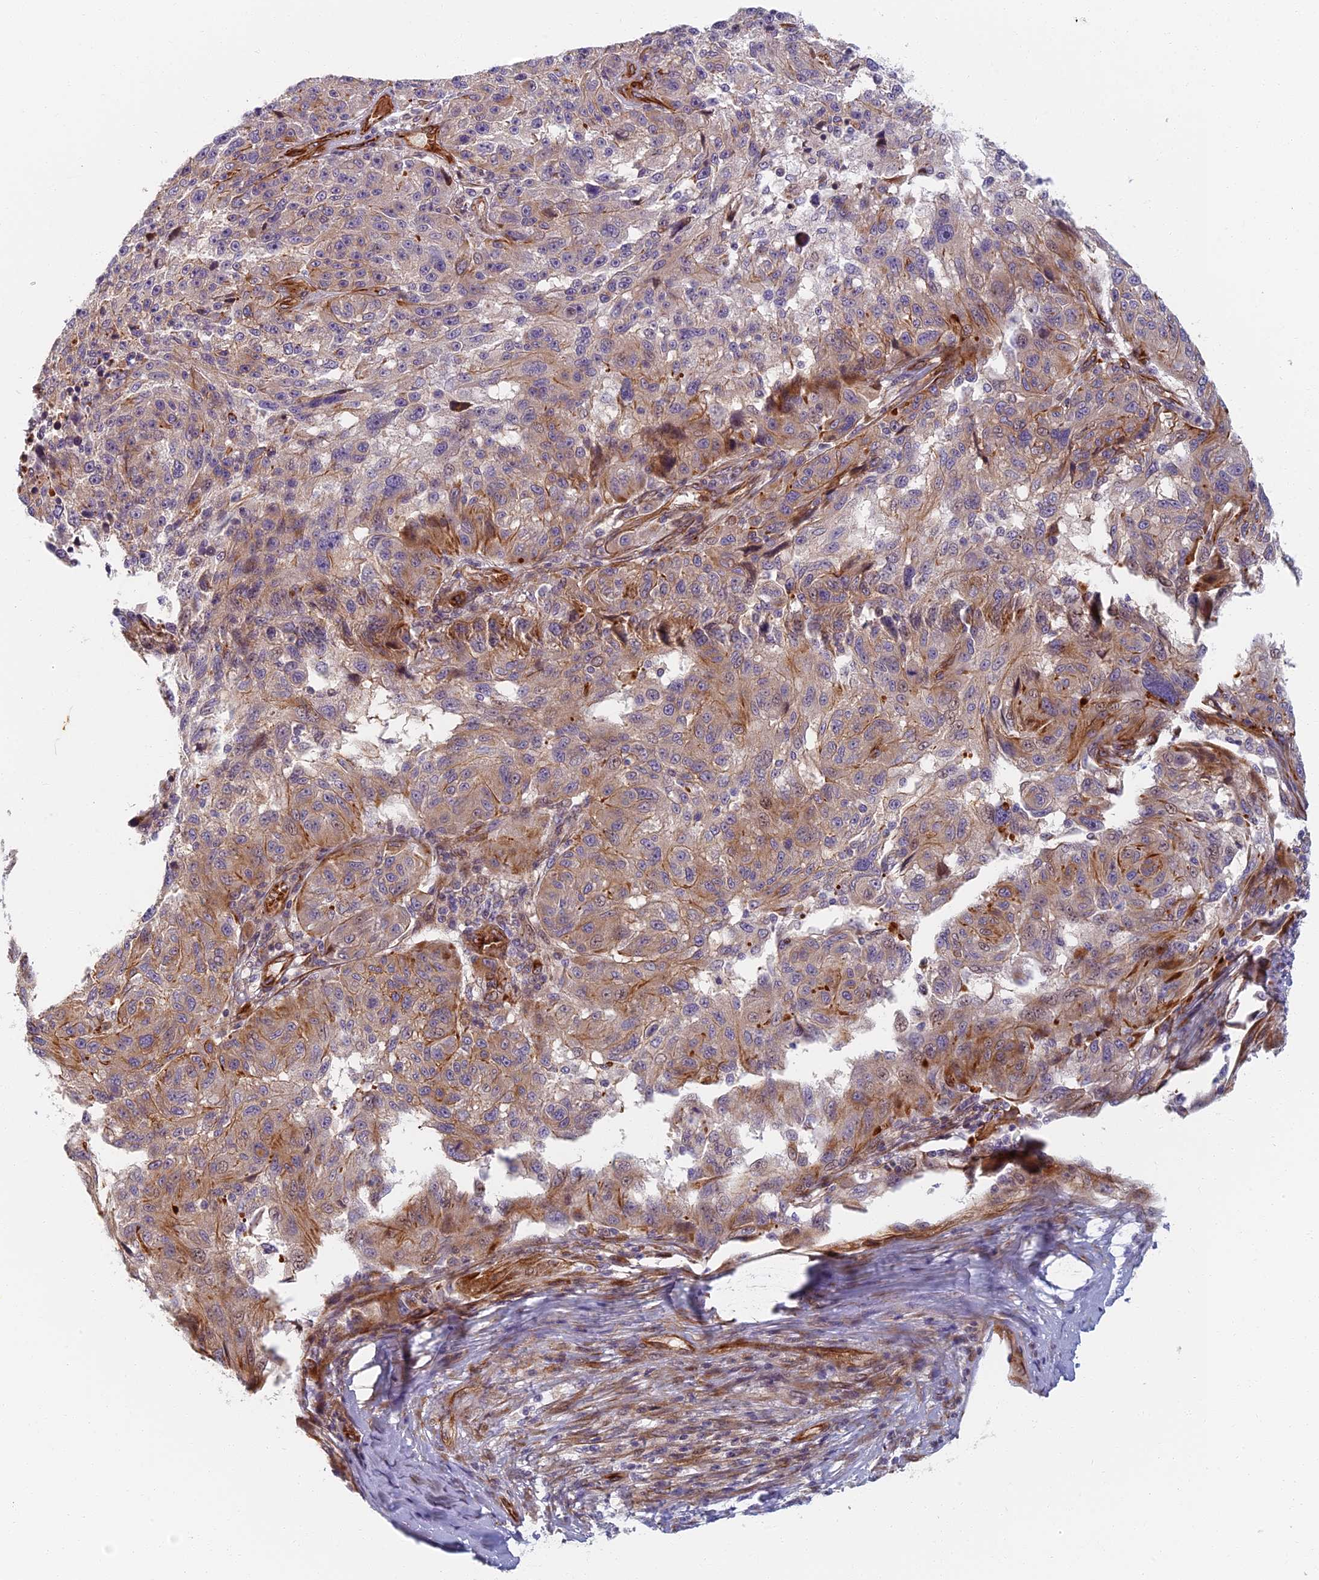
{"staining": {"intensity": "moderate", "quantity": "25%-75%", "location": "cytoplasmic/membranous"}, "tissue": "melanoma", "cell_type": "Tumor cells", "image_type": "cancer", "snomed": [{"axis": "morphology", "description": "Malignant melanoma, NOS"}, {"axis": "topography", "description": "Skin"}], "caption": "Malignant melanoma was stained to show a protein in brown. There is medium levels of moderate cytoplasmic/membranous staining in approximately 25%-75% of tumor cells.", "gene": "ABCB10", "patient": {"sex": "male", "age": 53}}